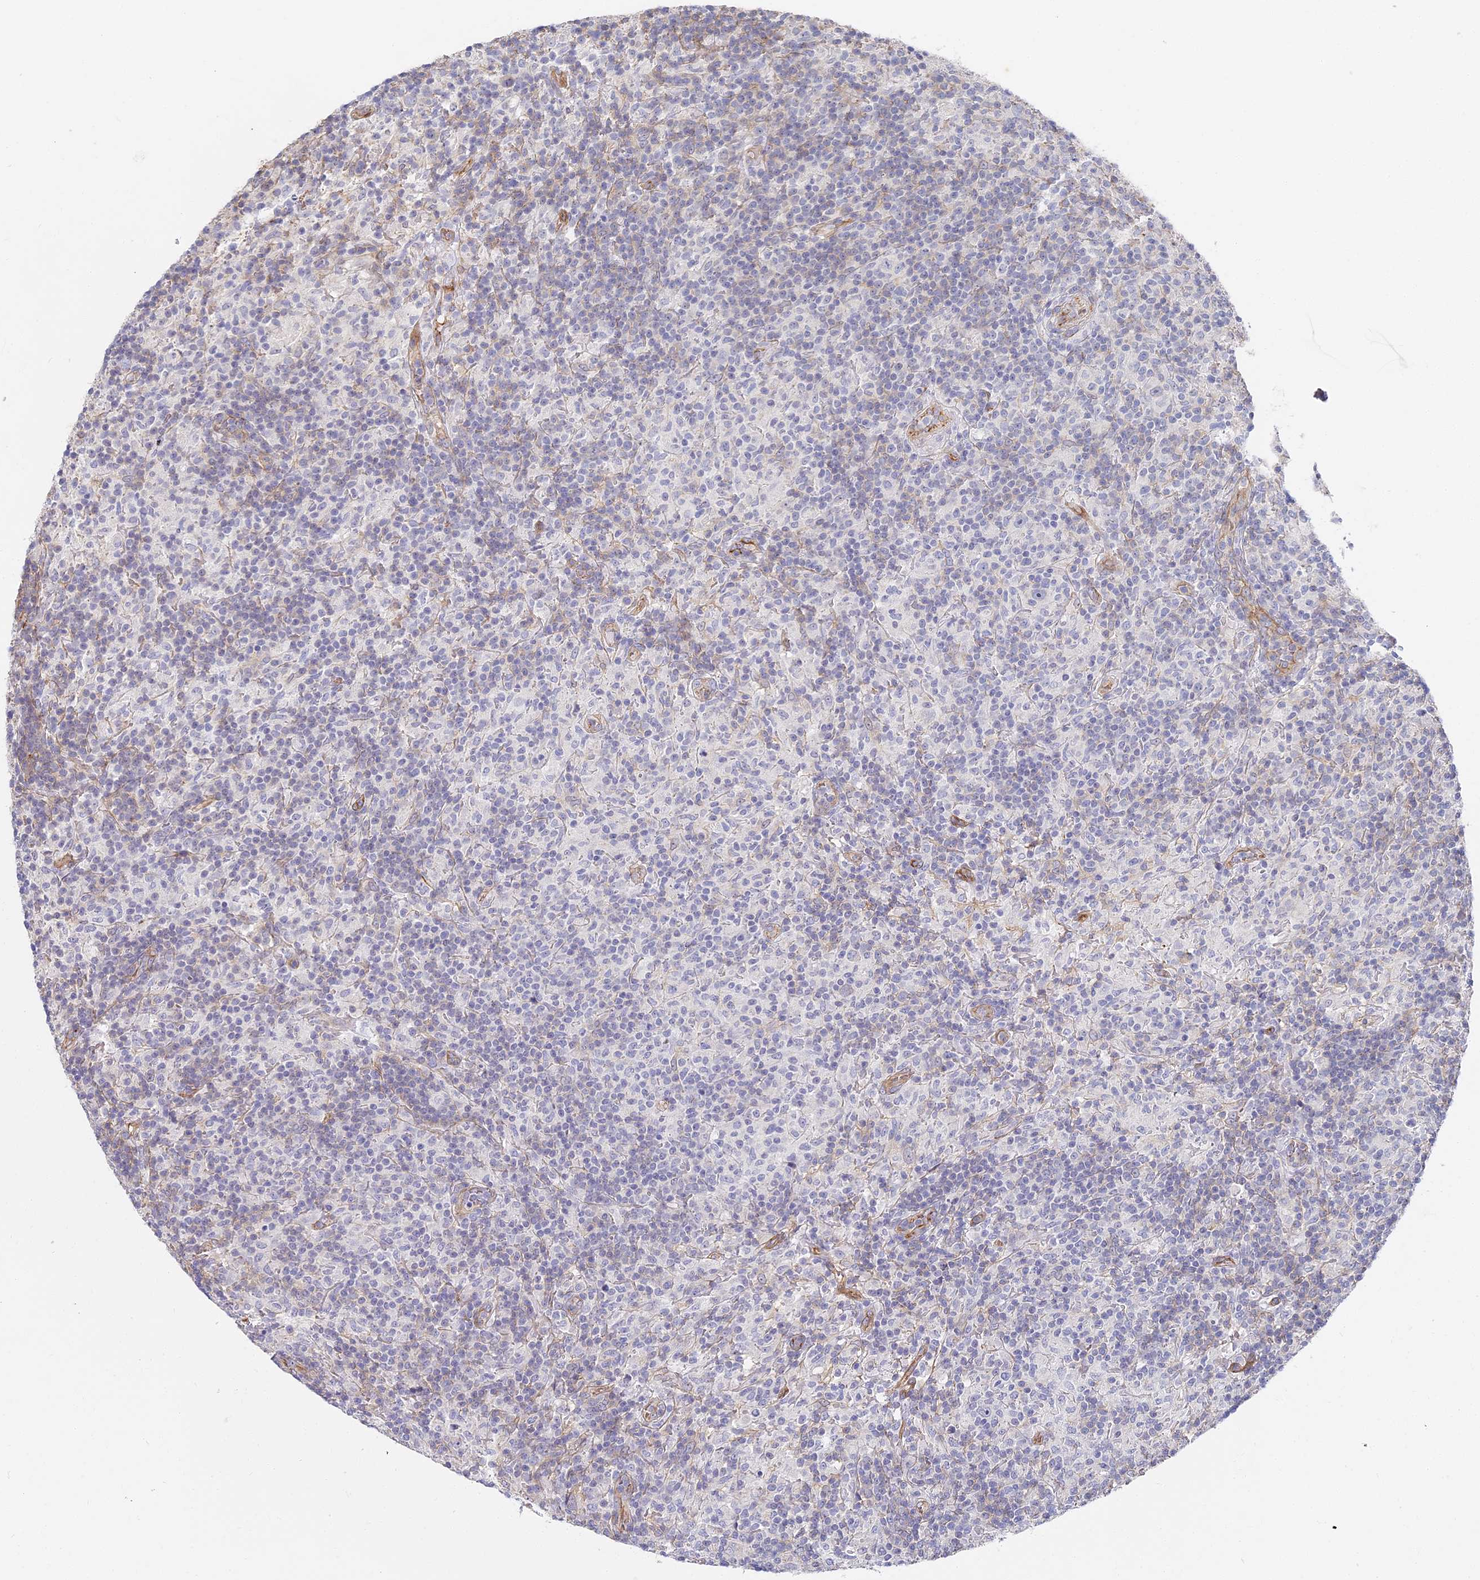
{"staining": {"intensity": "negative", "quantity": "none", "location": "none"}, "tissue": "lymphoma", "cell_type": "Tumor cells", "image_type": "cancer", "snomed": [{"axis": "morphology", "description": "Hodgkin's disease, NOS"}, {"axis": "topography", "description": "Lymph node"}], "caption": "A histopathology image of human lymphoma is negative for staining in tumor cells. The staining was performed using DAB (3,3'-diaminobenzidine) to visualize the protein expression in brown, while the nuclei were stained in blue with hematoxylin (Magnification: 20x).", "gene": "CCDC30", "patient": {"sex": "male", "age": 70}}